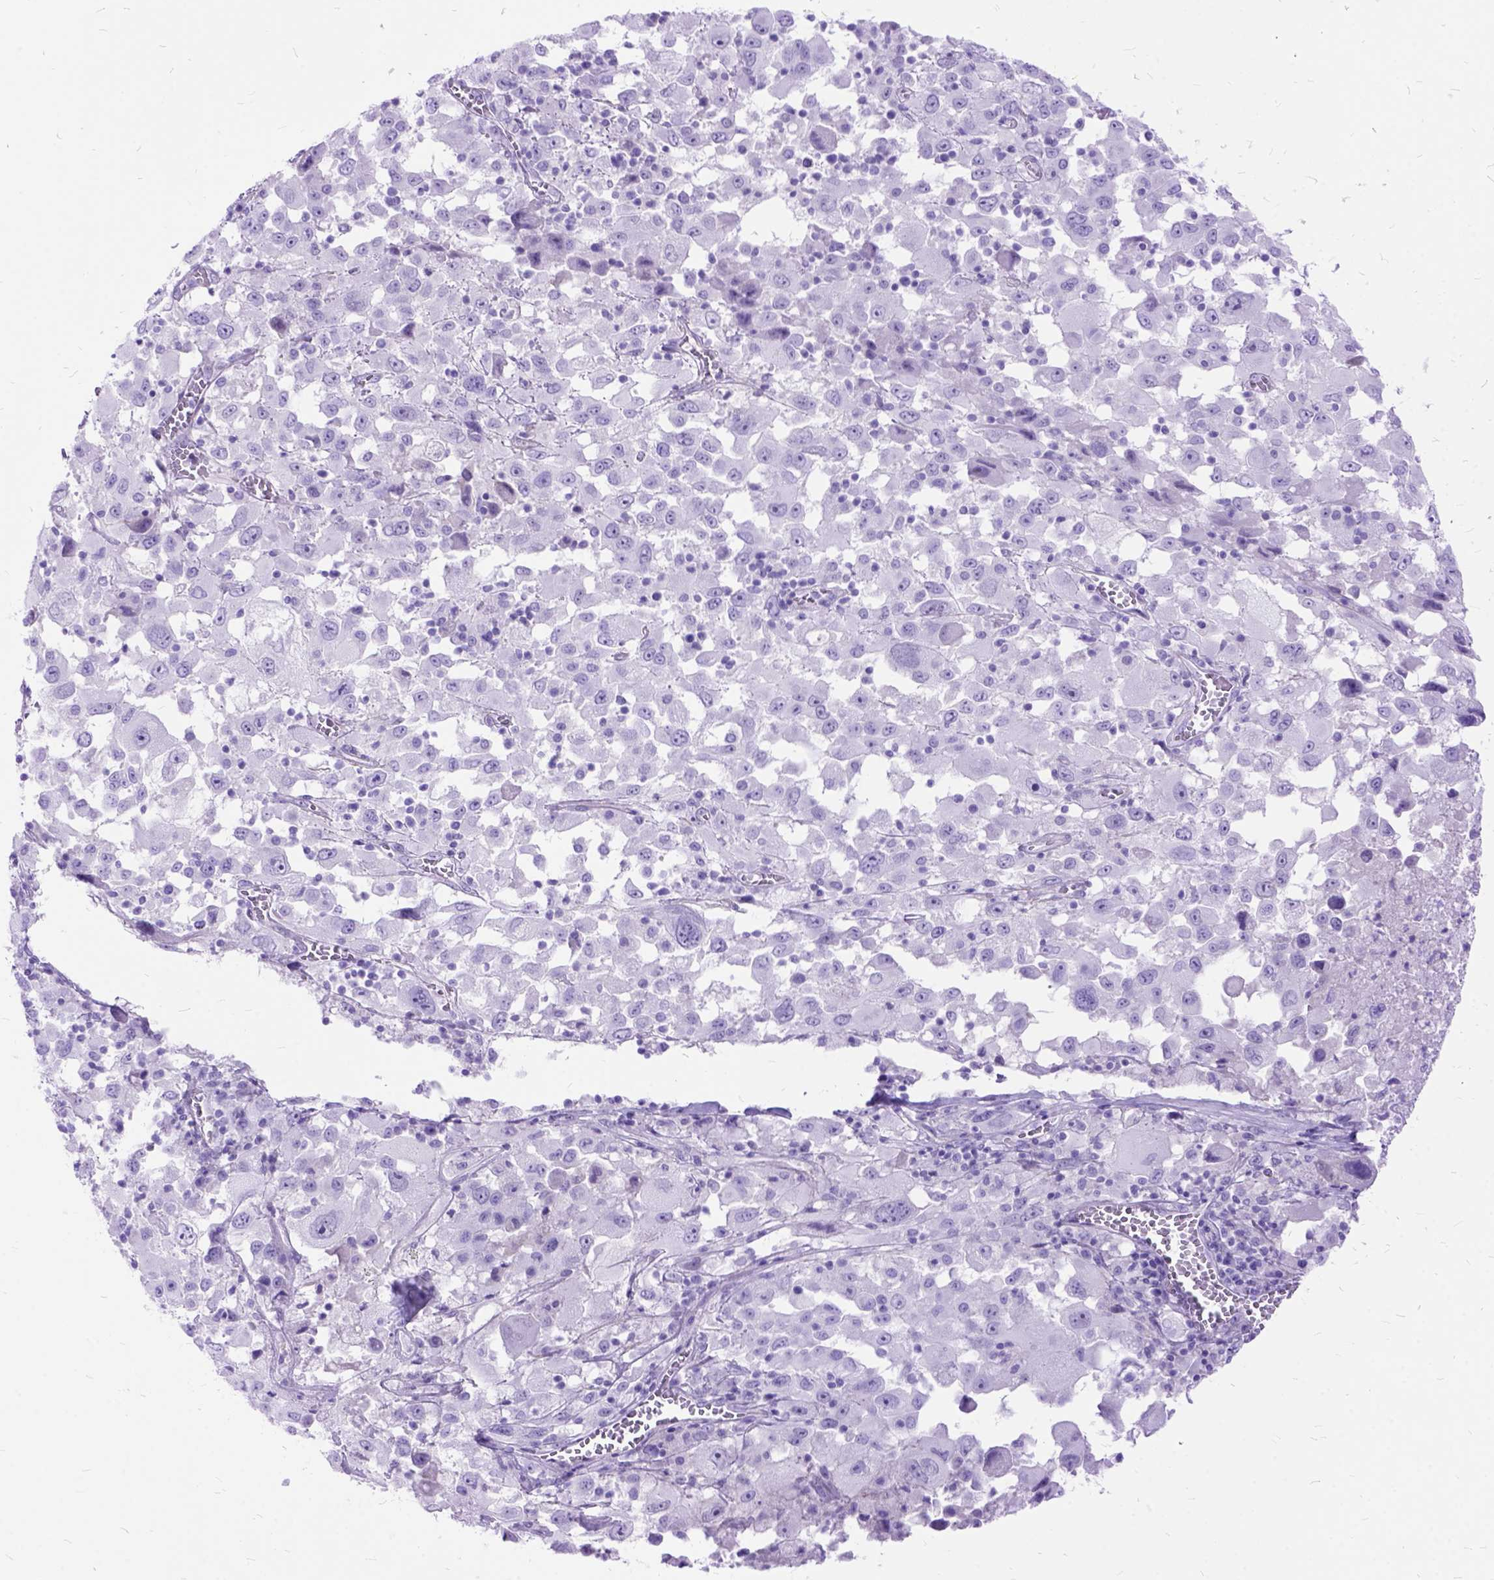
{"staining": {"intensity": "negative", "quantity": "none", "location": "none"}, "tissue": "melanoma", "cell_type": "Tumor cells", "image_type": "cancer", "snomed": [{"axis": "morphology", "description": "Malignant melanoma, Metastatic site"}, {"axis": "topography", "description": "Soft tissue"}], "caption": "The immunohistochemistry histopathology image has no significant staining in tumor cells of malignant melanoma (metastatic site) tissue. (Immunohistochemistry (ihc), brightfield microscopy, high magnification).", "gene": "ARL9", "patient": {"sex": "male", "age": 50}}